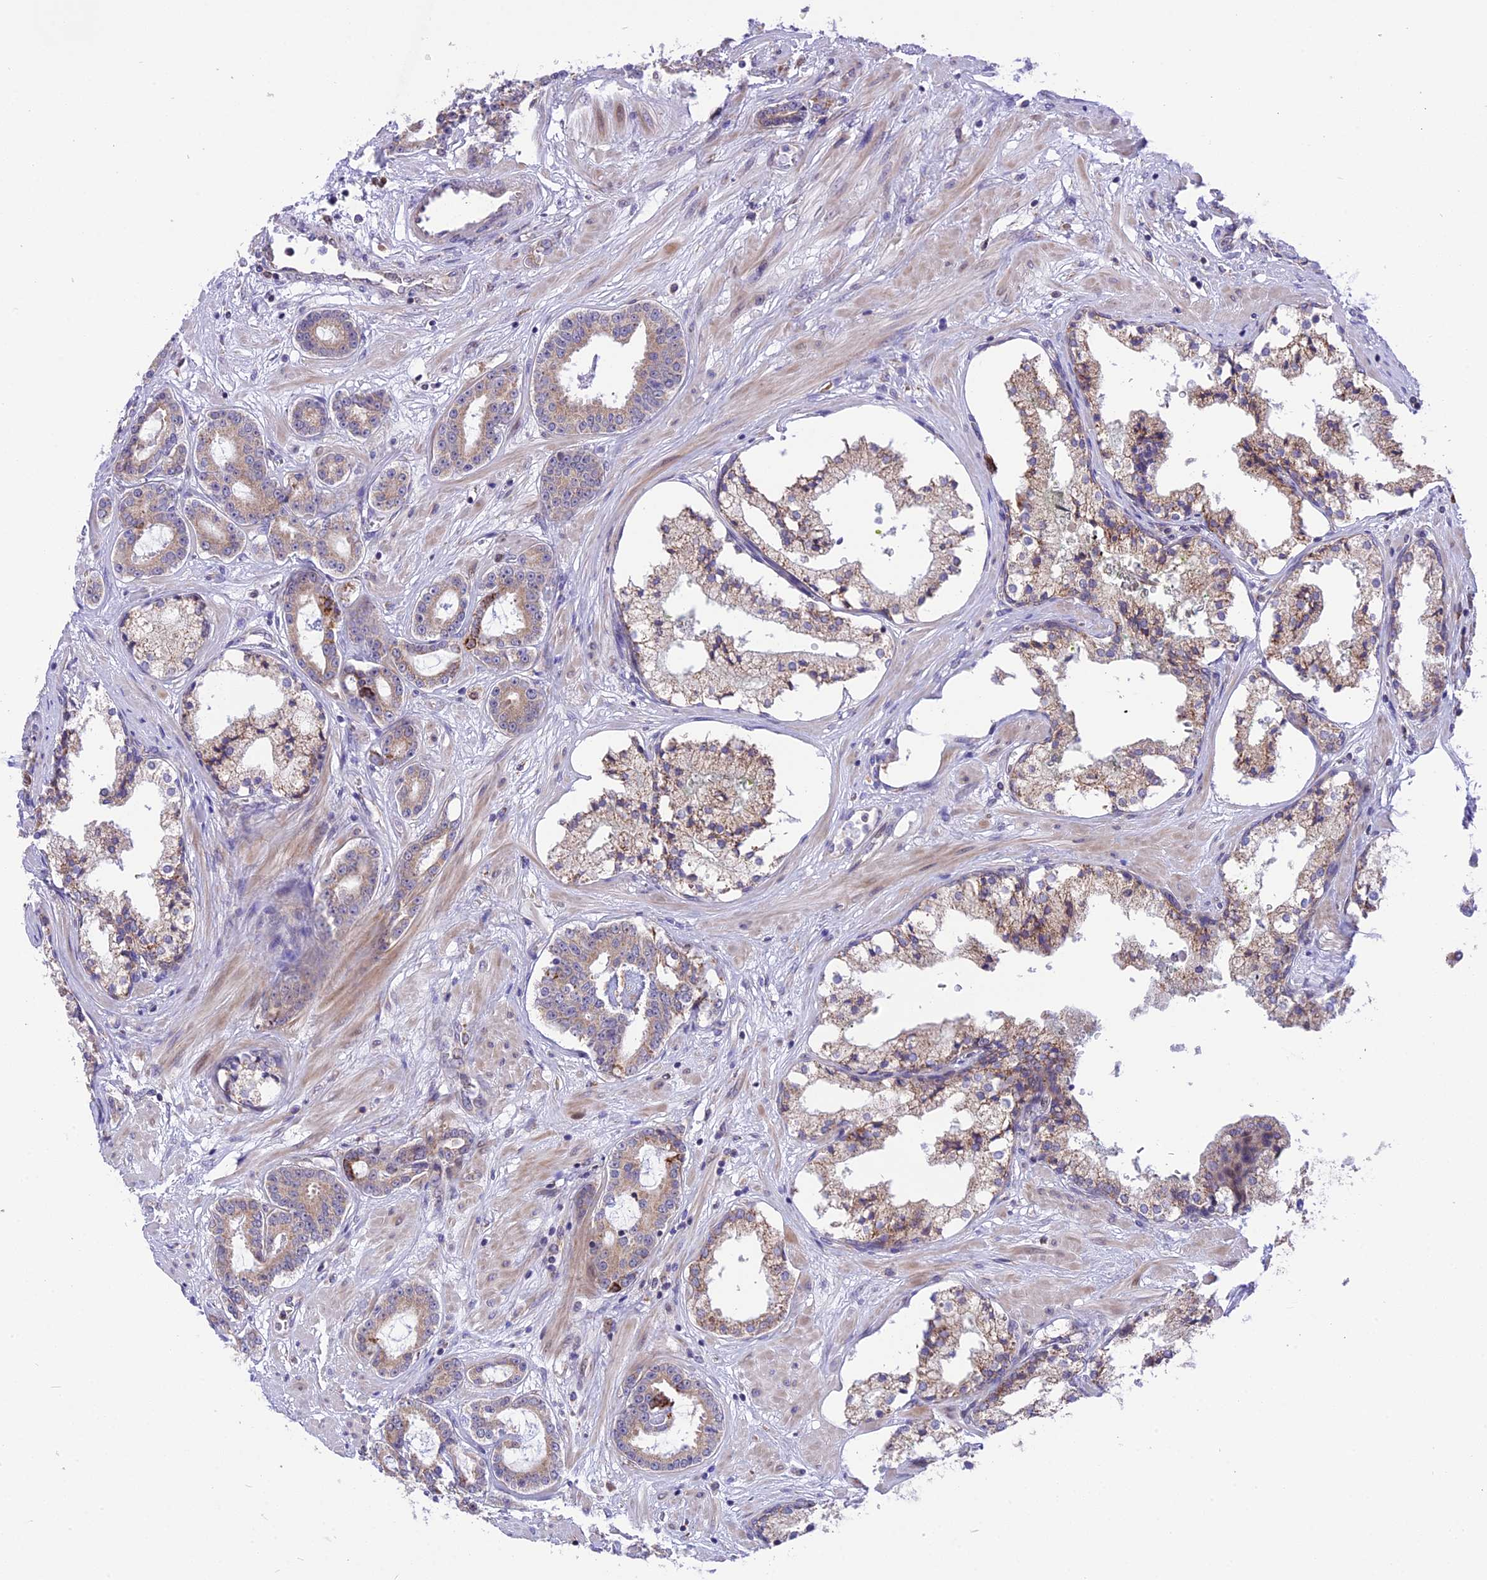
{"staining": {"intensity": "strong", "quantity": "<25%", "location": "cytoplasmic/membranous"}, "tissue": "prostate cancer", "cell_type": "Tumor cells", "image_type": "cancer", "snomed": [{"axis": "morphology", "description": "Adenocarcinoma, High grade"}, {"axis": "topography", "description": "Prostate"}], "caption": "There is medium levels of strong cytoplasmic/membranous staining in tumor cells of prostate cancer, as demonstrated by immunohistochemical staining (brown color).", "gene": "ARMCX6", "patient": {"sex": "male", "age": 58}}